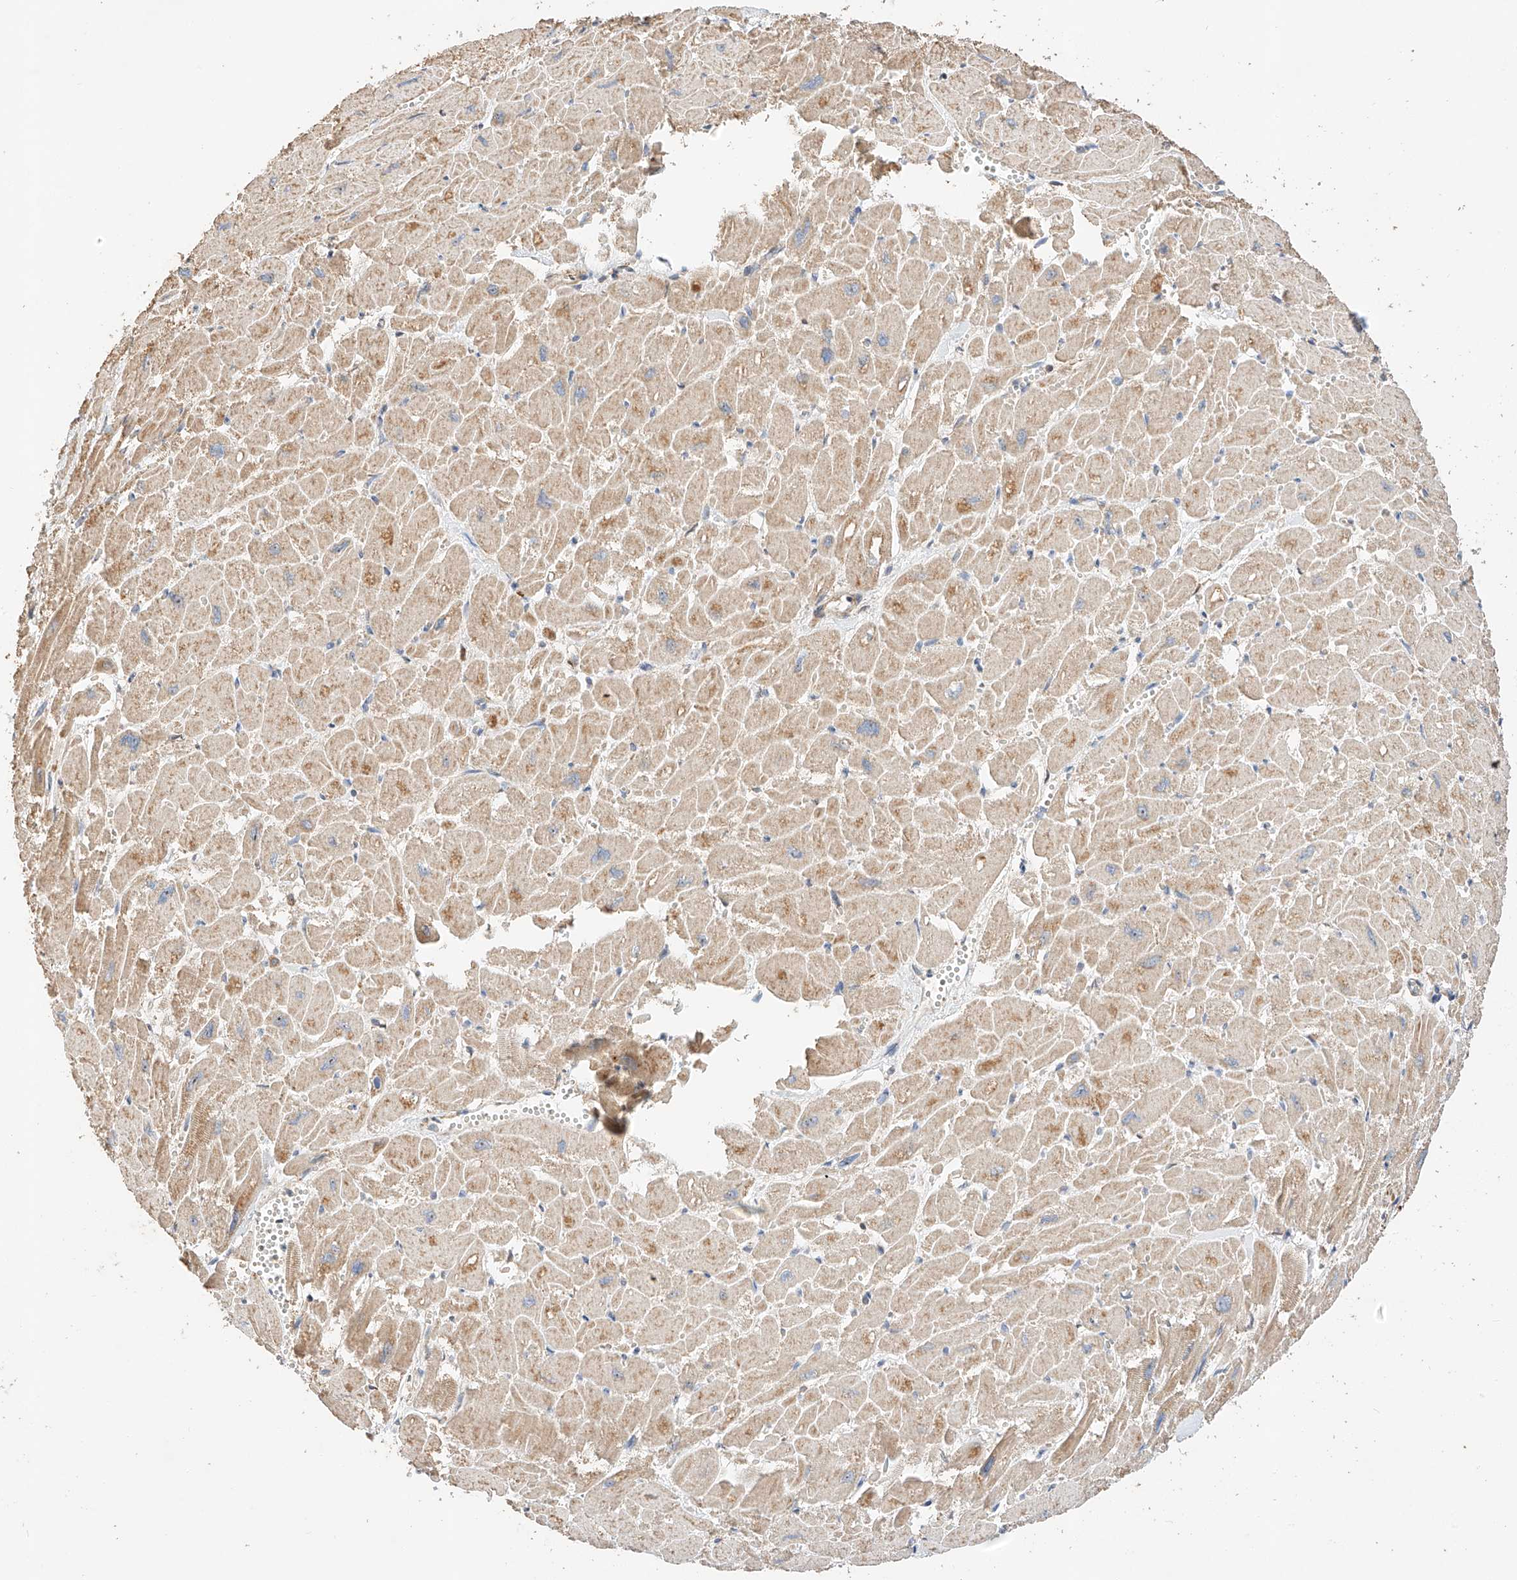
{"staining": {"intensity": "moderate", "quantity": ">75%", "location": "cytoplasmic/membranous"}, "tissue": "heart muscle", "cell_type": "Cardiomyocytes", "image_type": "normal", "snomed": [{"axis": "morphology", "description": "Normal tissue, NOS"}, {"axis": "topography", "description": "Heart"}], "caption": "The image demonstrates immunohistochemical staining of benign heart muscle. There is moderate cytoplasmic/membranous expression is identified in about >75% of cardiomyocytes.", "gene": "RAB23", "patient": {"sex": "male", "age": 54}}